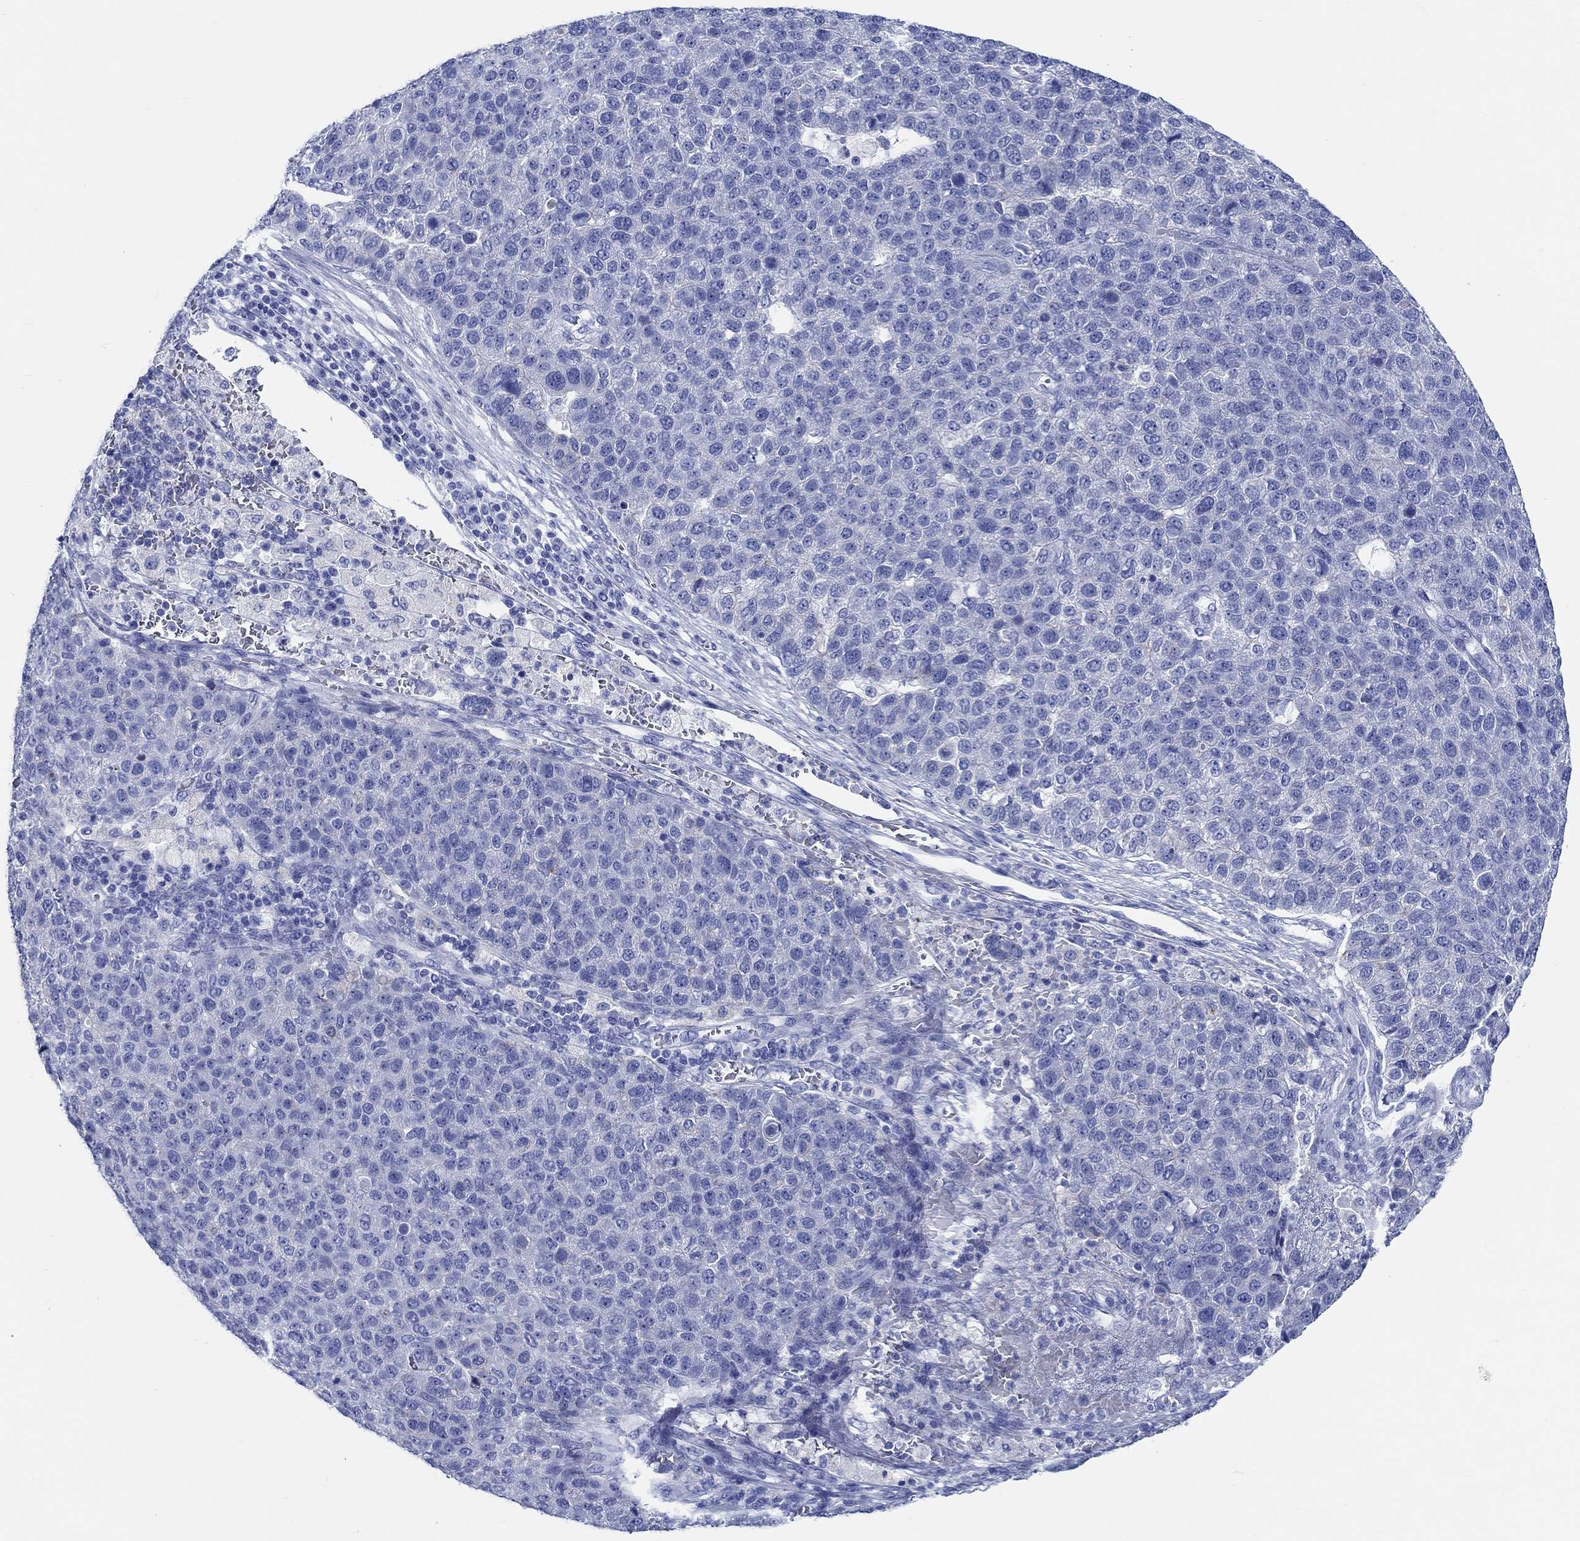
{"staining": {"intensity": "negative", "quantity": "none", "location": "none"}, "tissue": "pancreatic cancer", "cell_type": "Tumor cells", "image_type": "cancer", "snomed": [{"axis": "morphology", "description": "Adenocarcinoma, NOS"}, {"axis": "topography", "description": "Pancreas"}], "caption": "Image shows no significant protein staining in tumor cells of pancreatic cancer. The staining is performed using DAB brown chromogen with nuclei counter-stained in using hematoxylin.", "gene": "RD3L", "patient": {"sex": "female", "age": 61}}